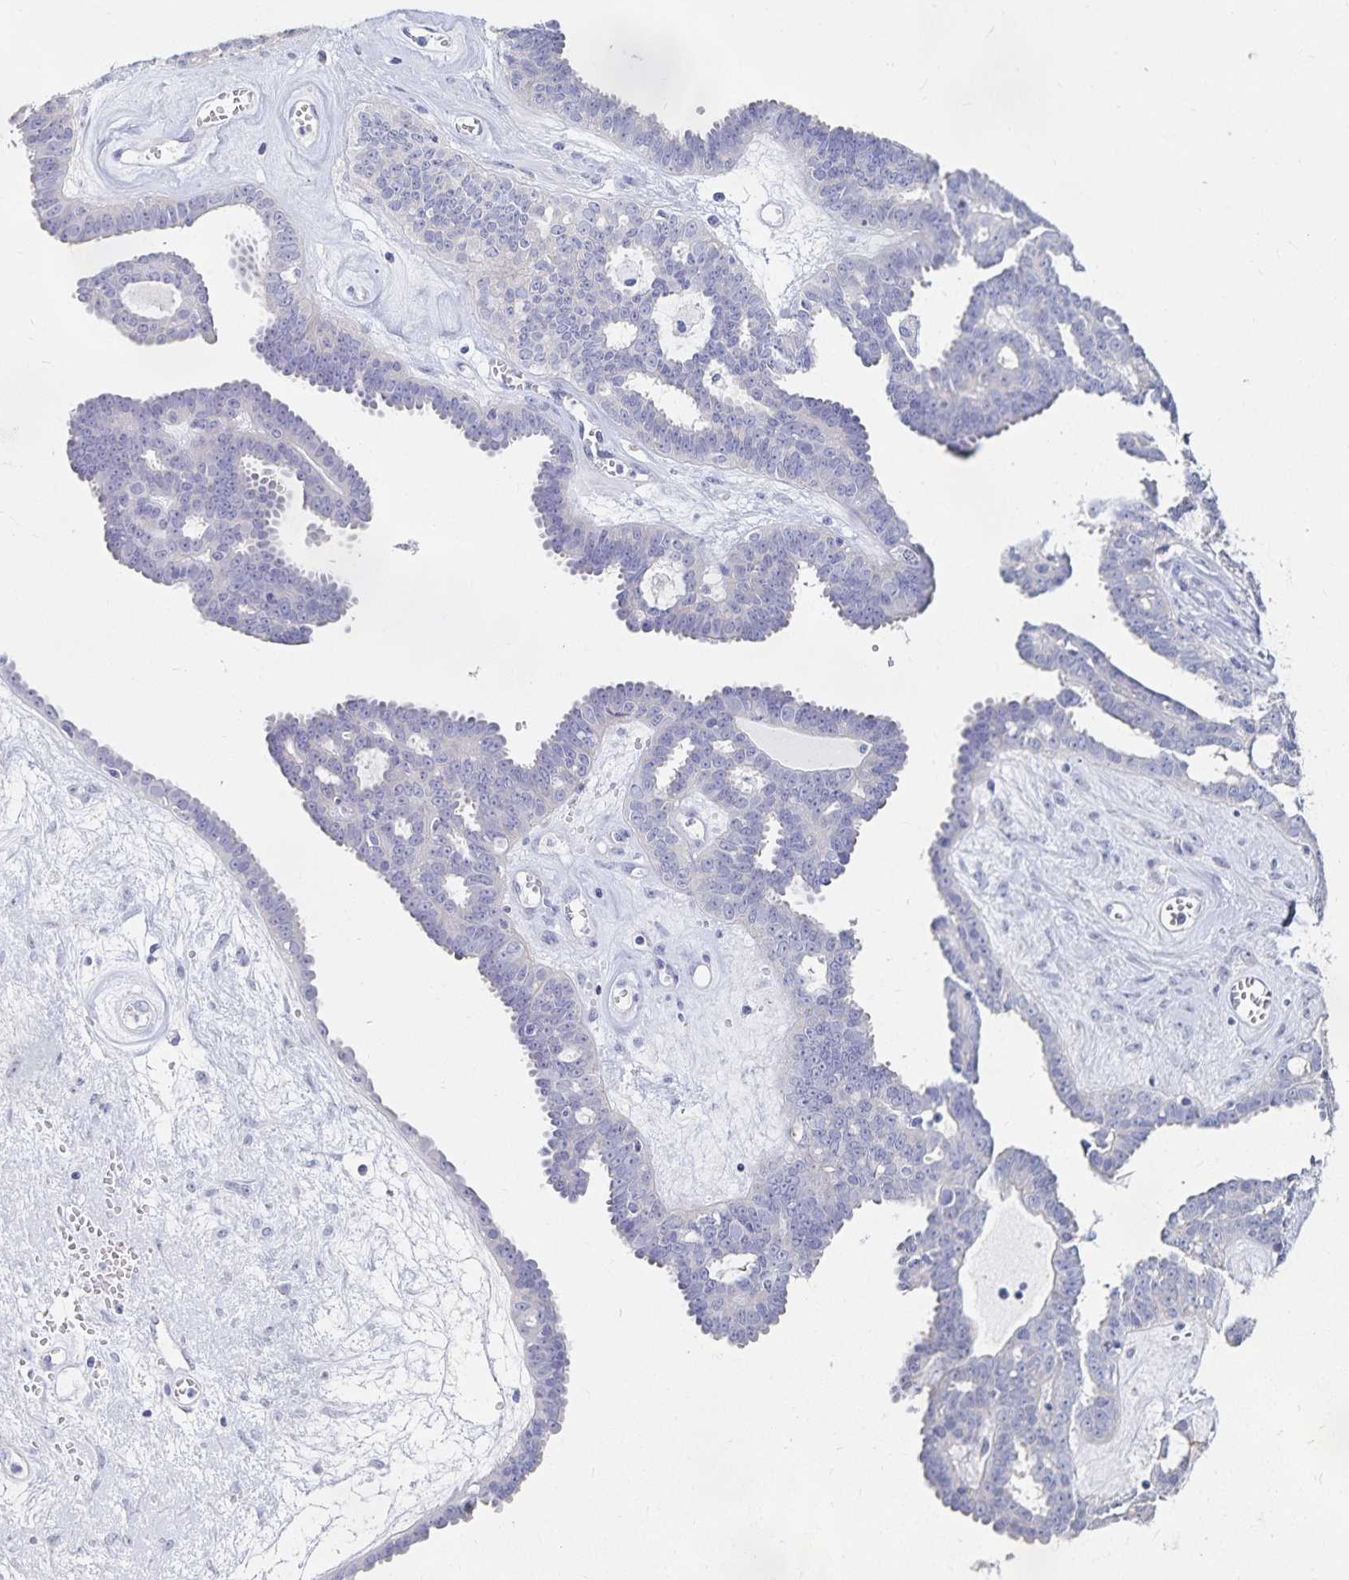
{"staining": {"intensity": "negative", "quantity": "none", "location": "none"}, "tissue": "ovarian cancer", "cell_type": "Tumor cells", "image_type": "cancer", "snomed": [{"axis": "morphology", "description": "Cystadenocarcinoma, serous, NOS"}, {"axis": "topography", "description": "Ovary"}], "caption": "Immunohistochemical staining of human ovarian cancer reveals no significant staining in tumor cells. Brightfield microscopy of immunohistochemistry (IHC) stained with DAB (3,3'-diaminobenzidine) (brown) and hematoxylin (blue), captured at high magnification.", "gene": "TNIP1", "patient": {"sex": "female", "age": 71}}